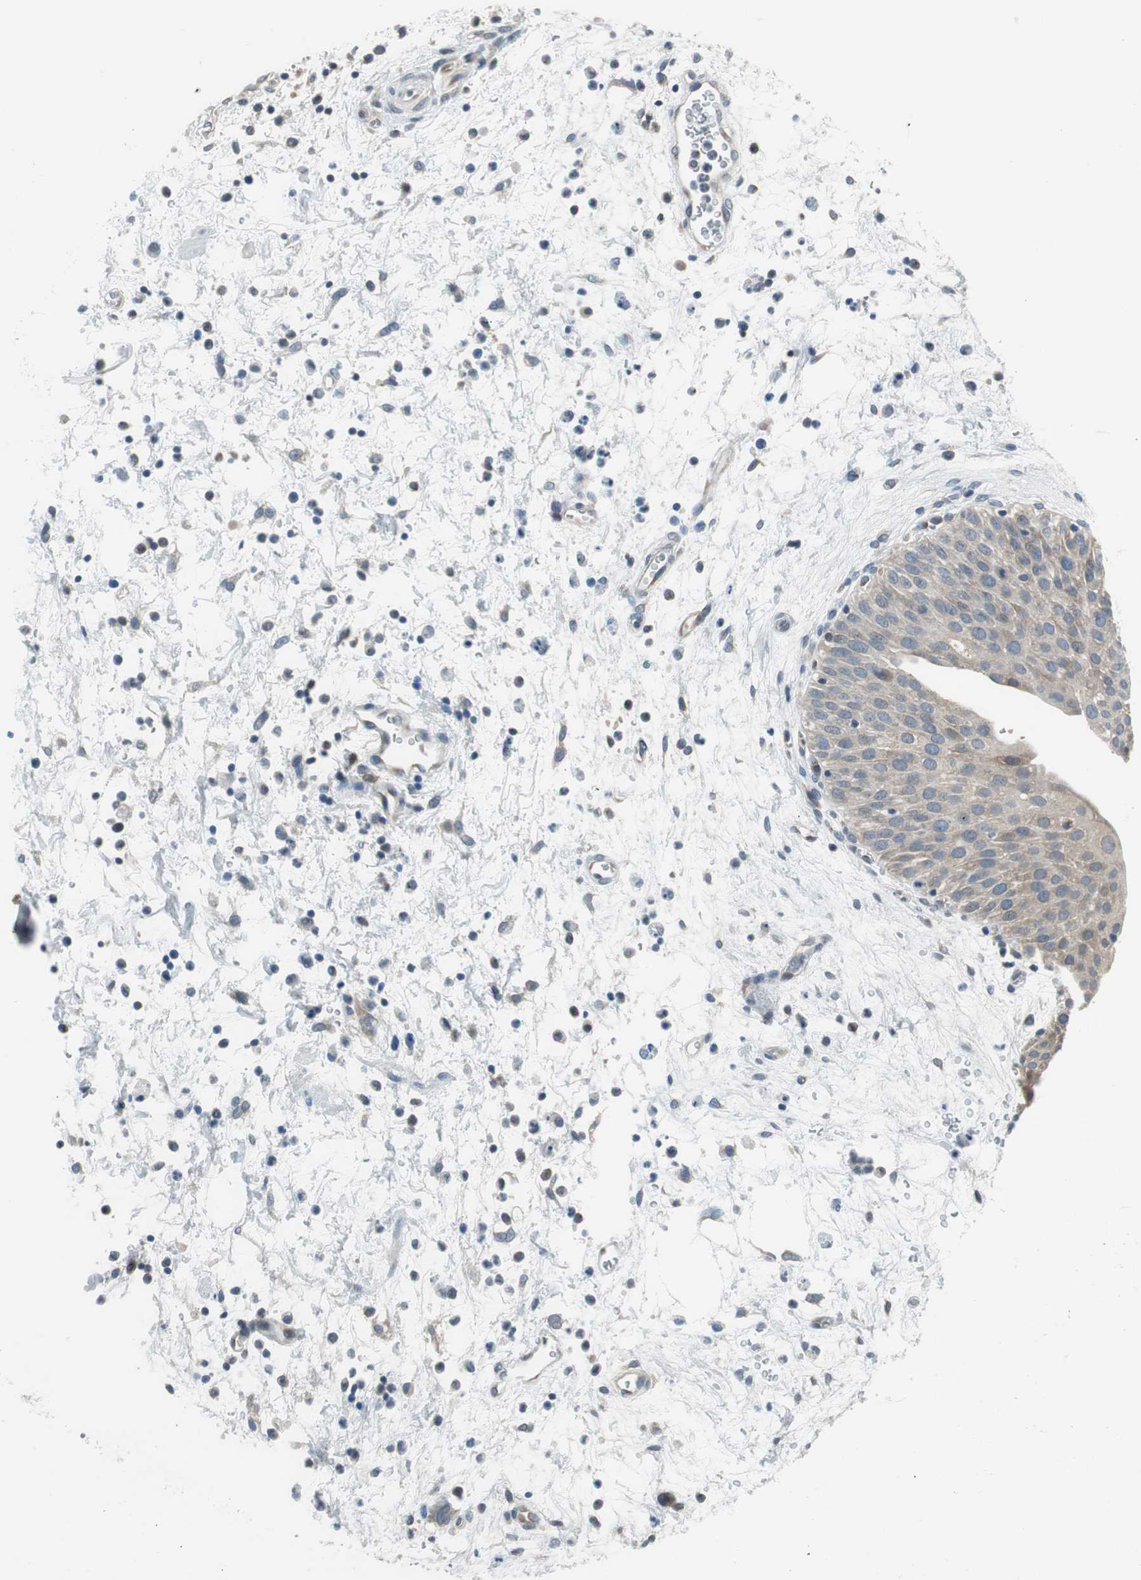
{"staining": {"intensity": "moderate", "quantity": ">75%", "location": "cytoplasmic/membranous"}, "tissue": "urinary bladder", "cell_type": "Urothelial cells", "image_type": "normal", "snomed": [{"axis": "morphology", "description": "Normal tissue, NOS"}, {"axis": "morphology", "description": "Dysplasia, NOS"}, {"axis": "topography", "description": "Urinary bladder"}], "caption": "About >75% of urothelial cells in benign human urinary bladder exhibit moderate cytoplasmic/membranous protein staining as visualized by brown immunohistochemical staining.", "gene": "PLAA", "patient": {"sex": "male", "age": 35}}